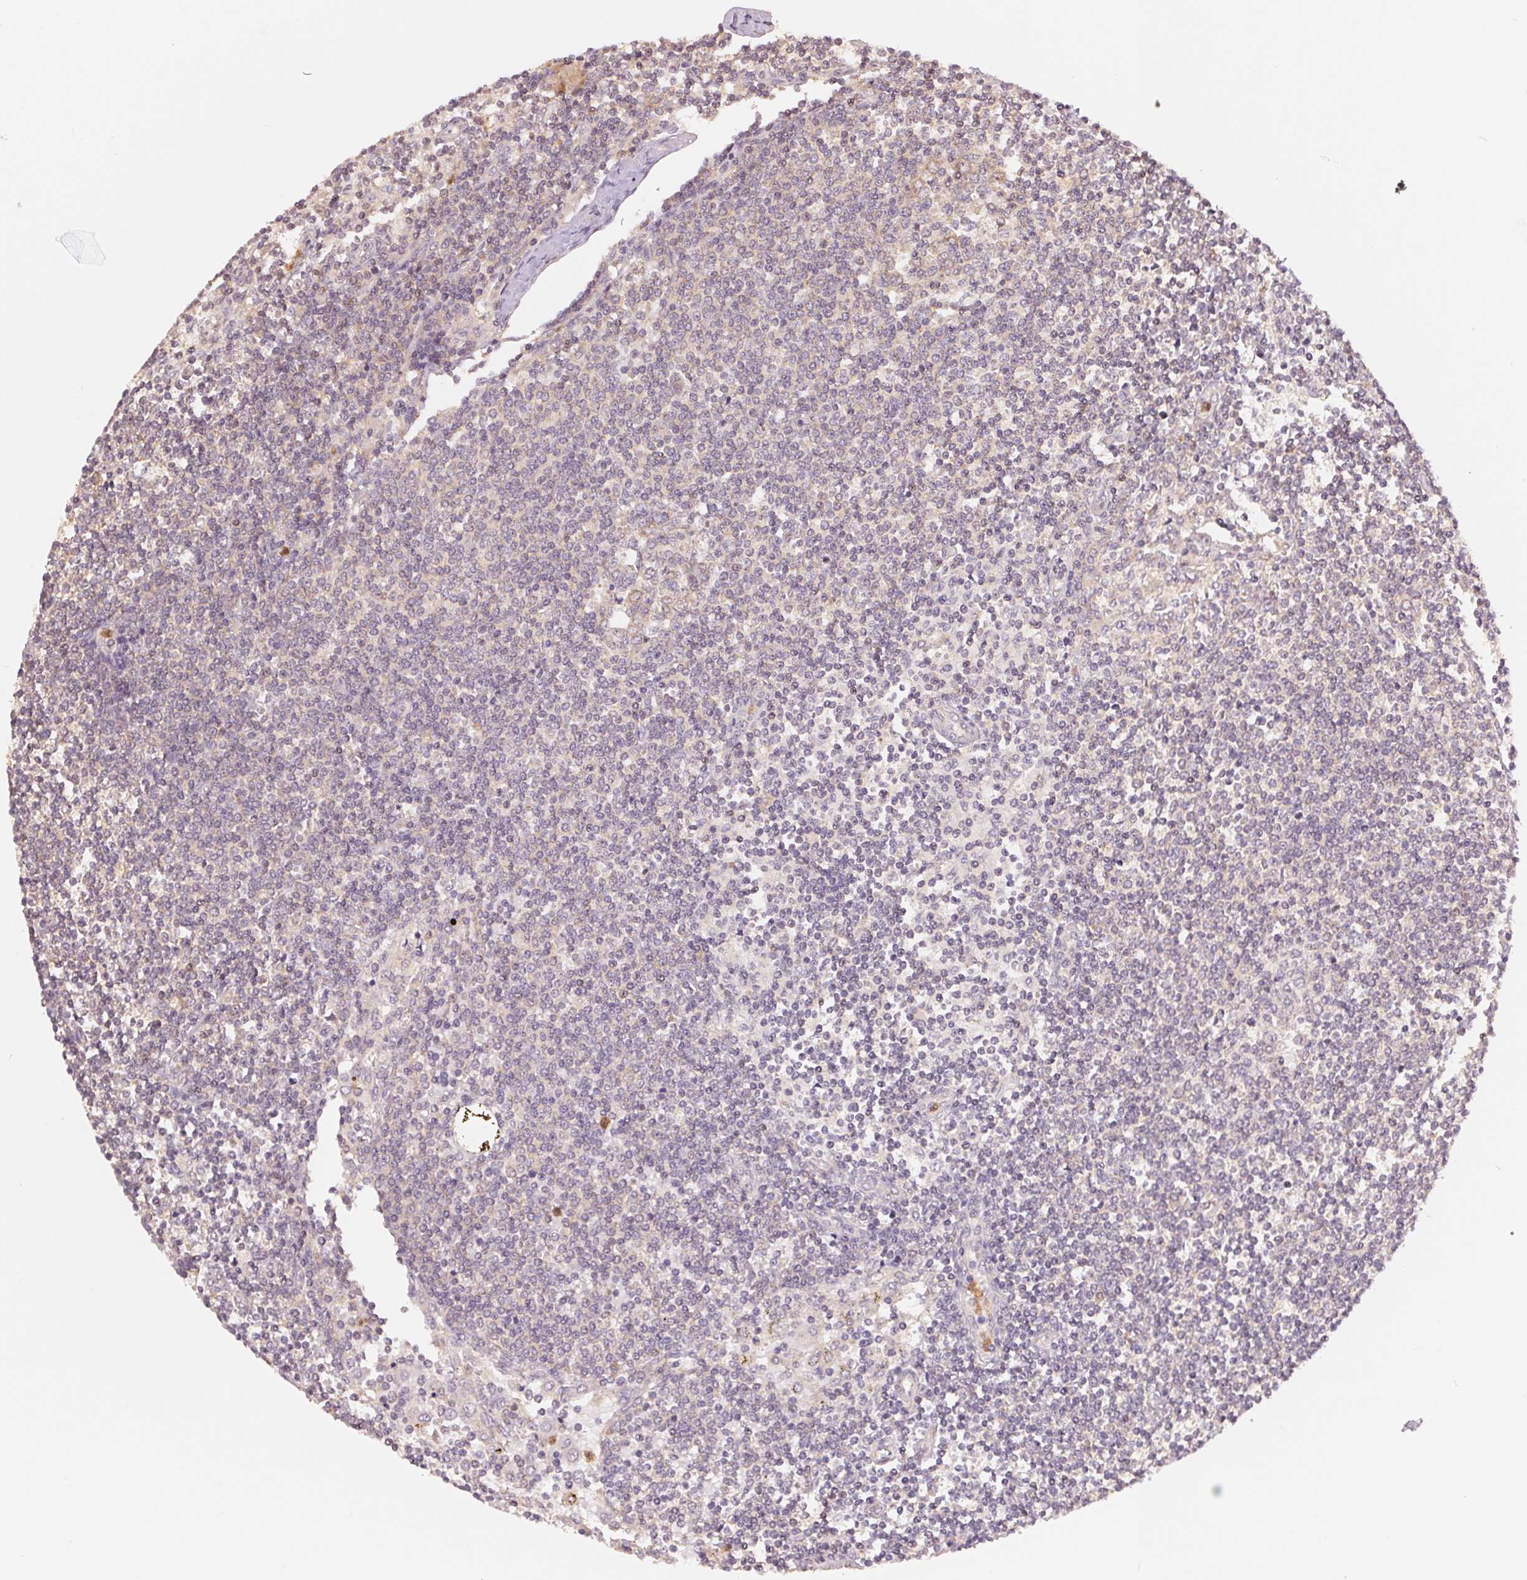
{"staining": {"intensity": "weak", "quantity": "25%-75%", "location": "nuclear"}, "tissue": "lymph node", "cell_type": "Non-germinal center cells", "image_type": "normal", "snomed": [{"axis": "morphology", "description": "Normal tissue, NOS"}, {"axis": "topography", "description": "Lymph node"}], "caption": "High-power microscopy captured an IHC micrograph of normal lymph node, revealing weak nuclear positivity in approximately 25%-75% of non-germinal center cells.", "gene": "CDC123", "patient": {"sex": "female", "age": 69}}